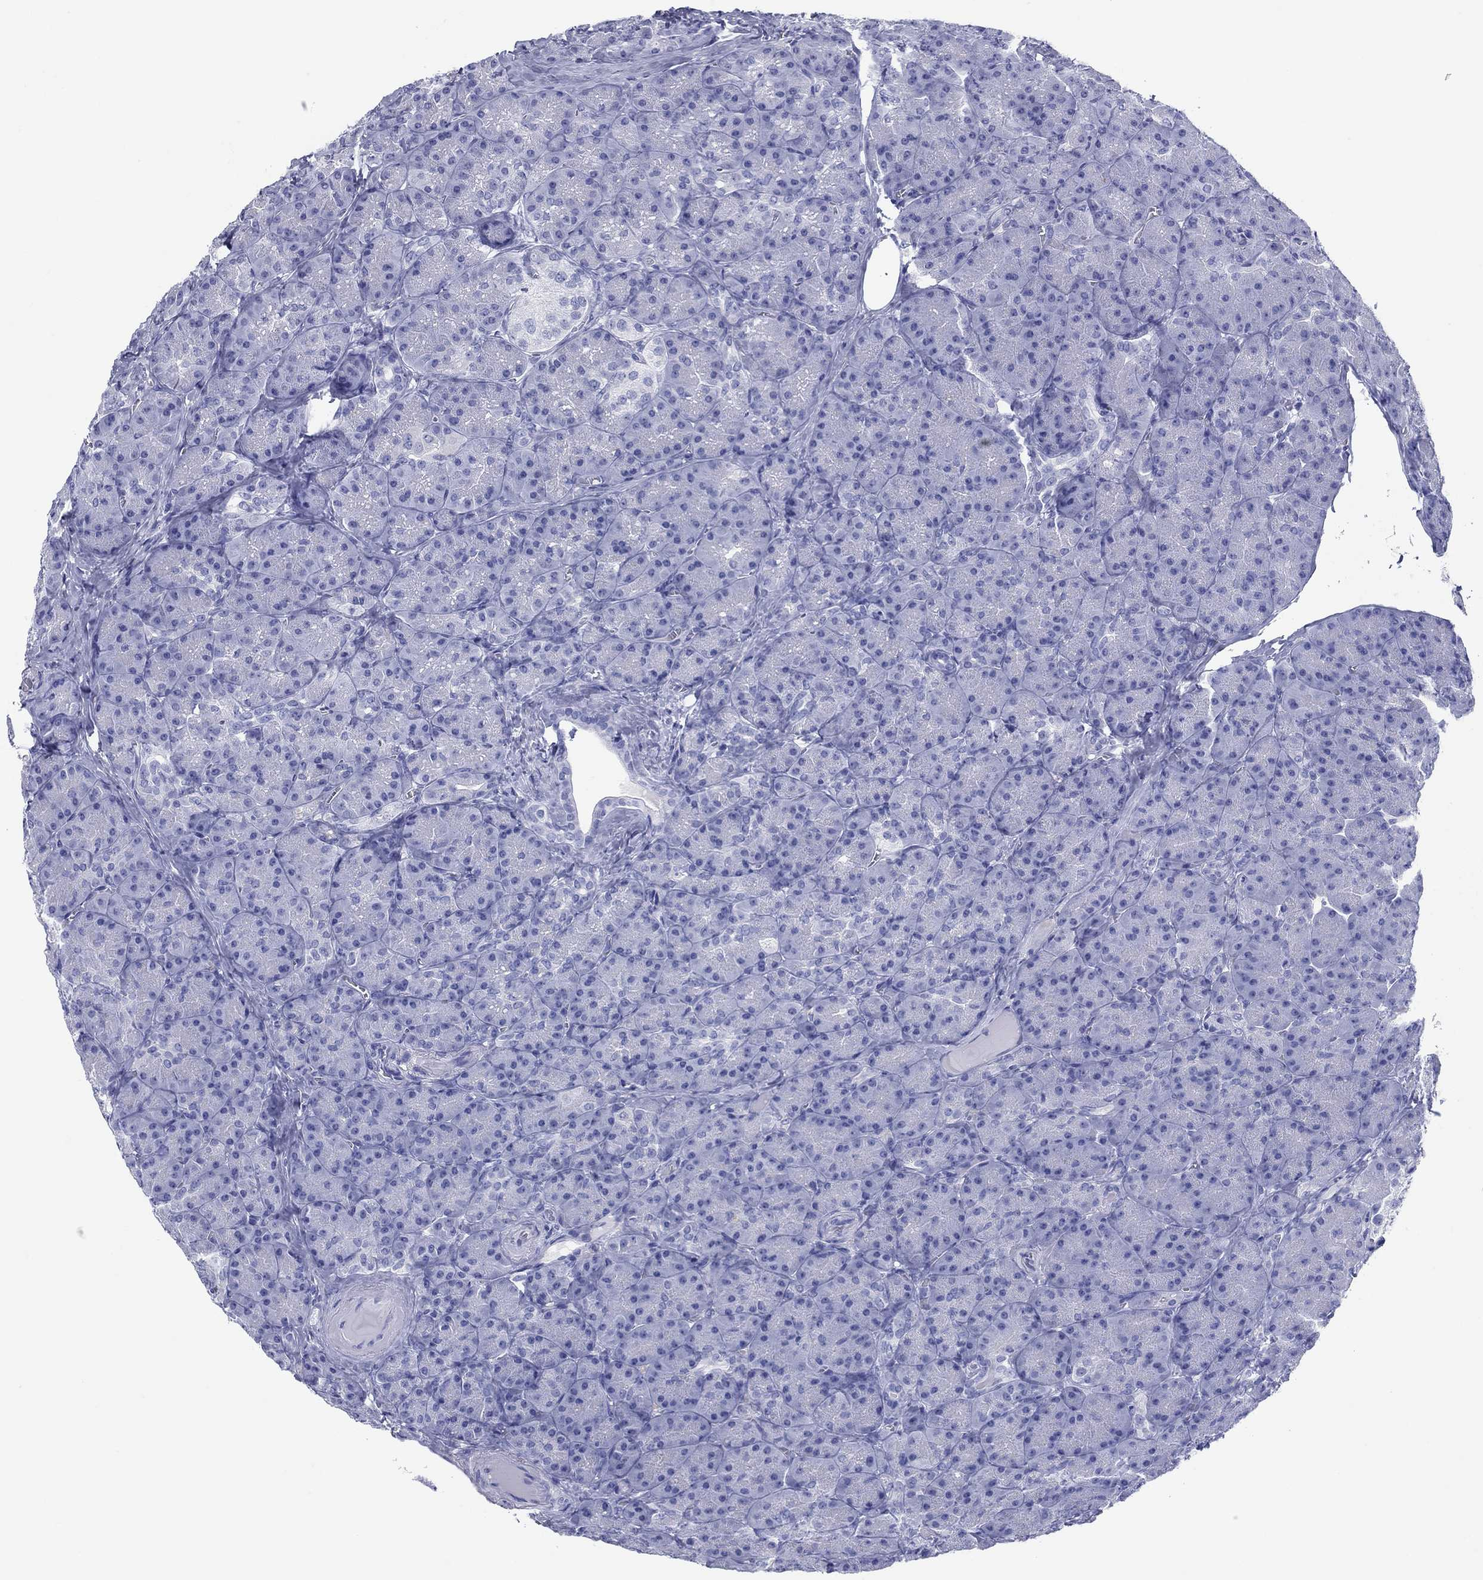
{"staining": {"intensity": "negative", "quantity": "none", "location": "none"}, "tissue": "pancreas", "cell_type": "Exocrine glandular cells", "image_type": "normal", "snomed": [{"axis": "morphology", "description": "Normal tissue, NOS"}, {"axis": "topography", "description": "Pancreas"}], "caption": "The immunohistochemistry histopathology image has no significant staining in exocrine glandular cells of pancreas.", "gene": "ATP4A", "patient": {"sex": "male", "age": 57}}